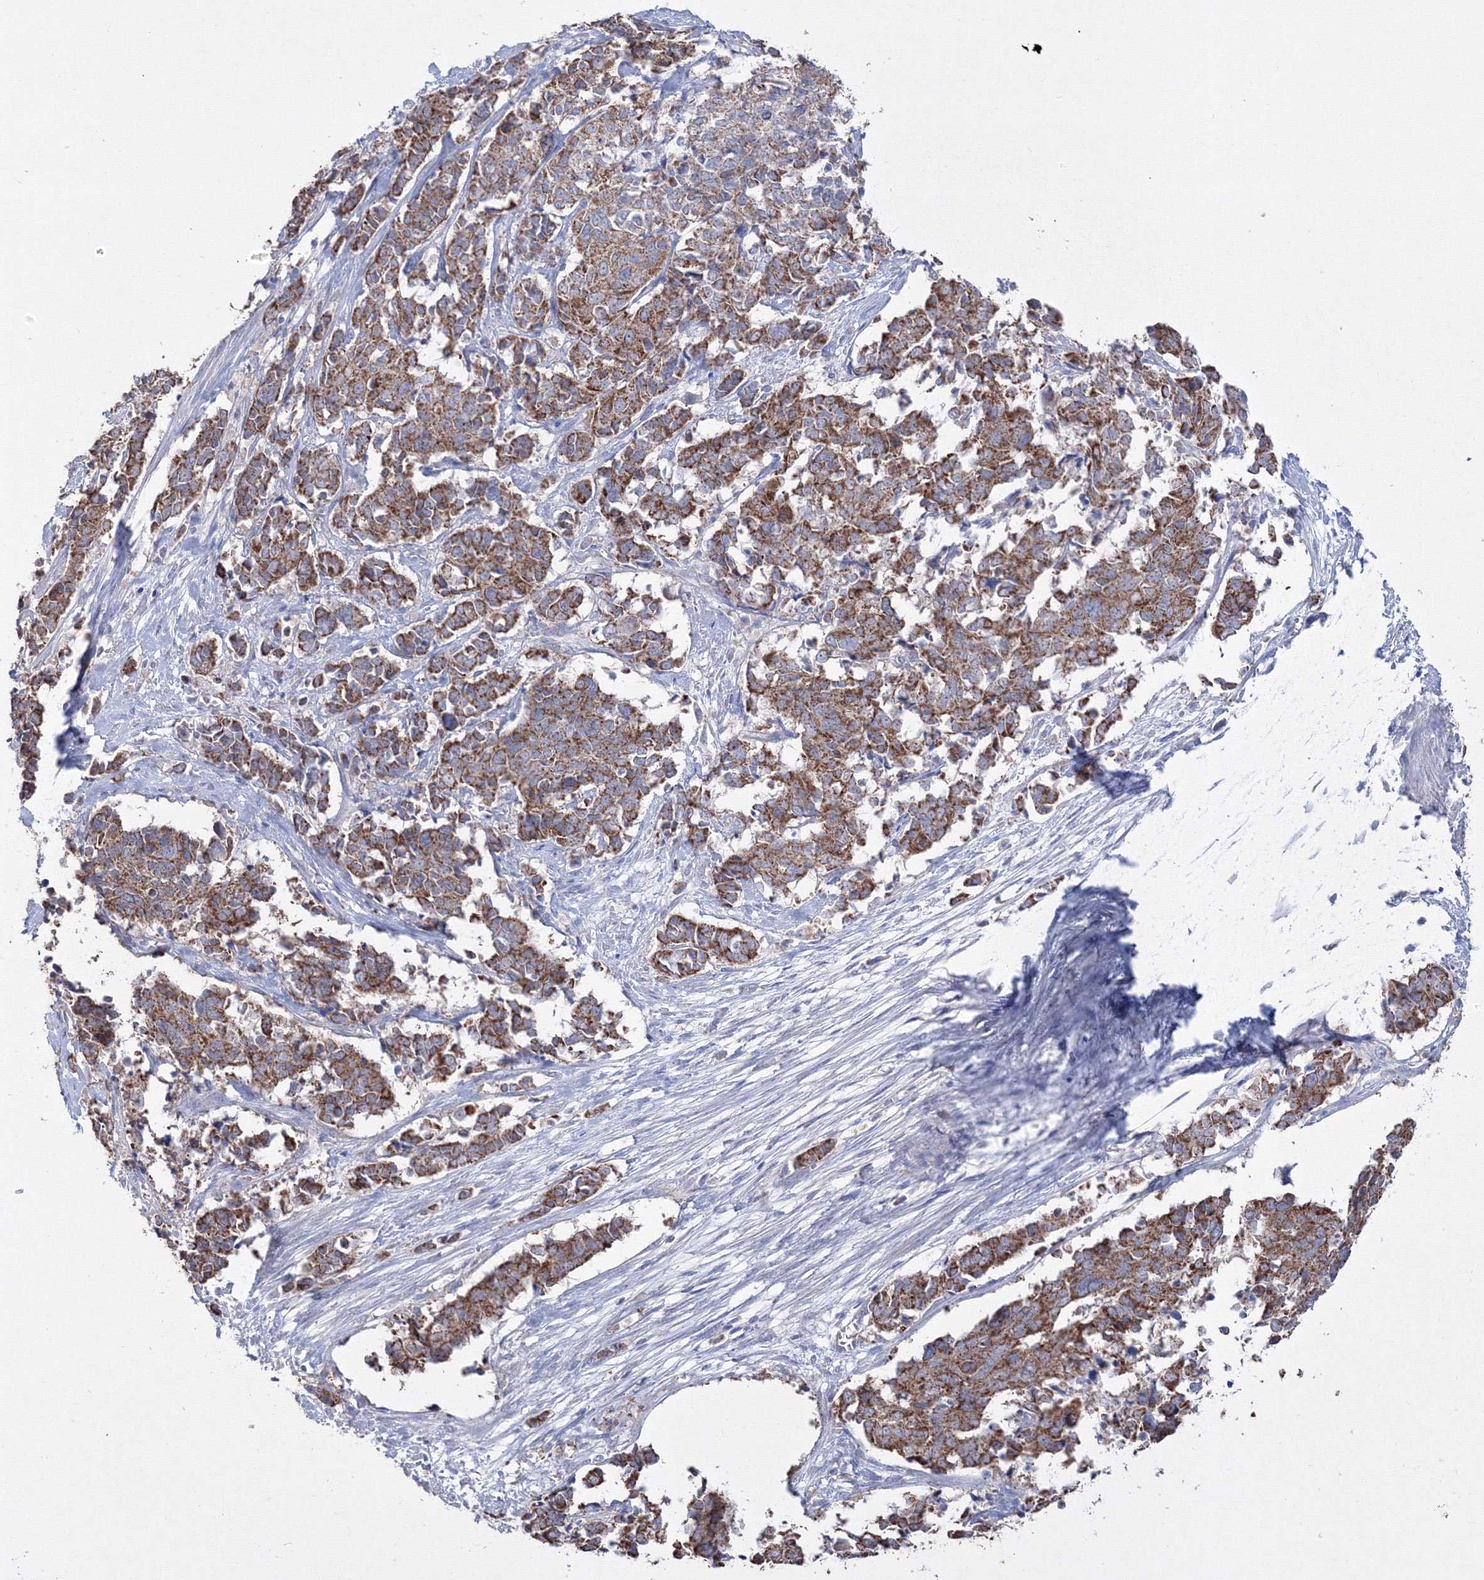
{"staining": {"intensity": "moderate", "quantity": ">75%", "location": "cytoplasmic/membranous"}, "tissue": "cervical cancer", "cell_type": "Tumor cells", "image_type": "cancer", "snomed": [{"axis": "morphology", "description": "Normal tissue, NOS"}, {"axis": "morphology", "description": "Squamous cell carcinoma, NOS"}, {"axis": "topography", "description": "Cervix"}], "caption": "Approximately >75% of tumor cells in human cervical cancer (squamous cell carcinoma) show moderate cytoplasmic/membranous protein staining as visualized by brown immunohistochemical staining.", "gene": "GRSF1", "patient": {"sex": "female", "age": 35}}